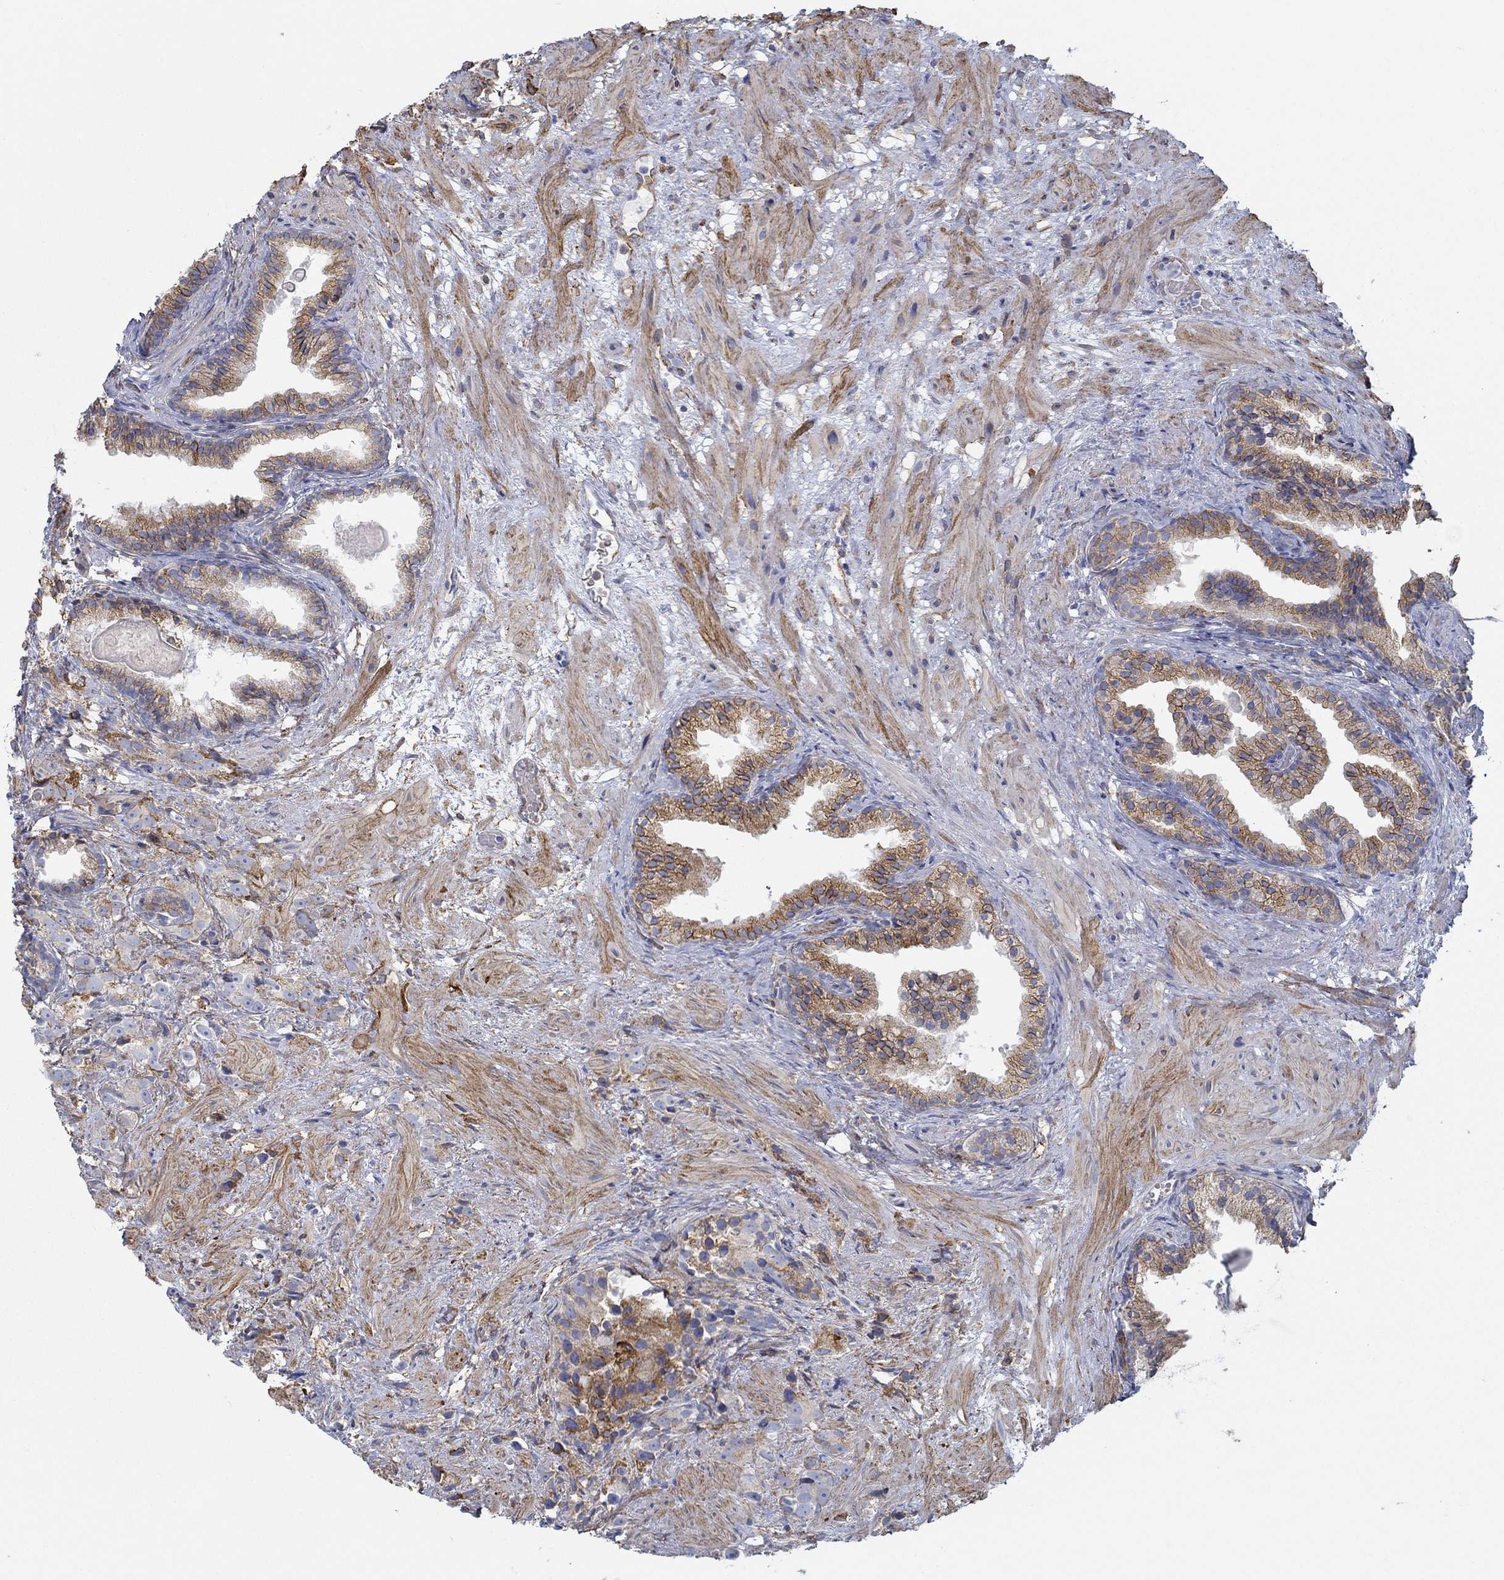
{"staining": {"intensity": "moderate", "quantity": "<25%", "location": "cytoplasmic/membranous"}, "tissue": "prostate cancer", "cell_type": "Tumor cells", "image_type": "cancer", "snomed": [{"axis": "morphology", "description": "Adenocarcinoma, High grade"}, {"axis": "topography", "description": "Prostate"}], "caption": "Immunohistochemistry (IHC) (DAB) staining of human prostate adenocarcinoma (high-grade) displays moderate cytoplasmic/membranous protein expression in about <25% of tumor cells.", "gene": "STC2", "patient": {"sex": "male", "age": 90}}